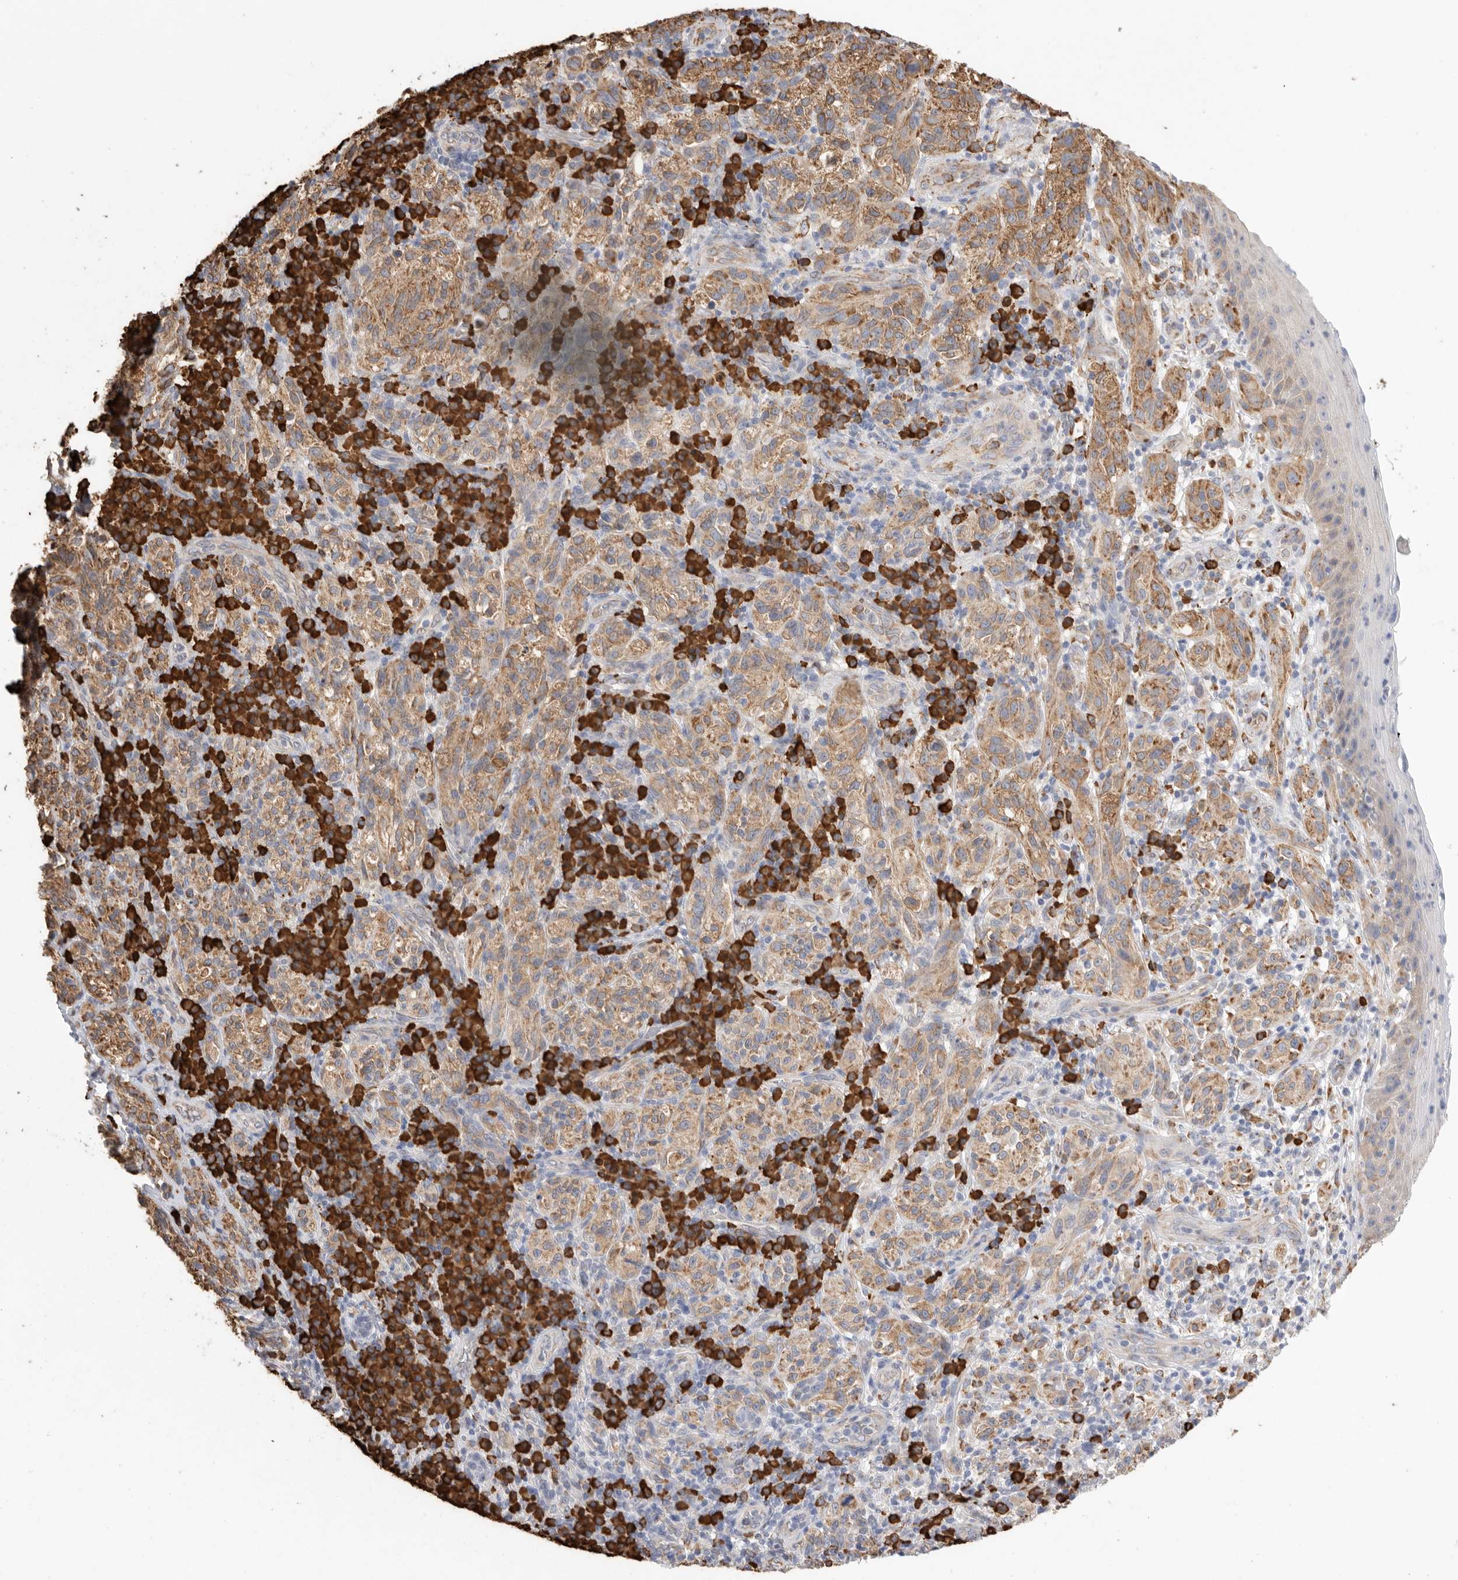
{"staining": {"intensity": "moderate", "quantity": ">75%", "location": "cytoplasmic/membranous"}, "tissue": "melanoma", "cell_type": "Tumor cells", "image_type": "cancer", "snomed": [{"axis": "morphology", "description": "Malignant melanoma, NOS"}, {"axis": "topography", "description": "Skin"}], "caption": "High-power microscopy captured an immunohistochemistry (IHC) micrograph of melanoma, revealing moderate cytoplasmic/membranous positivity in about >75% of tumor cells. (DAB IHC with brightfield microscopy, high magnification).", "gene": "BLOC1S5", "patient": {"sex": "female", "age": 73}}